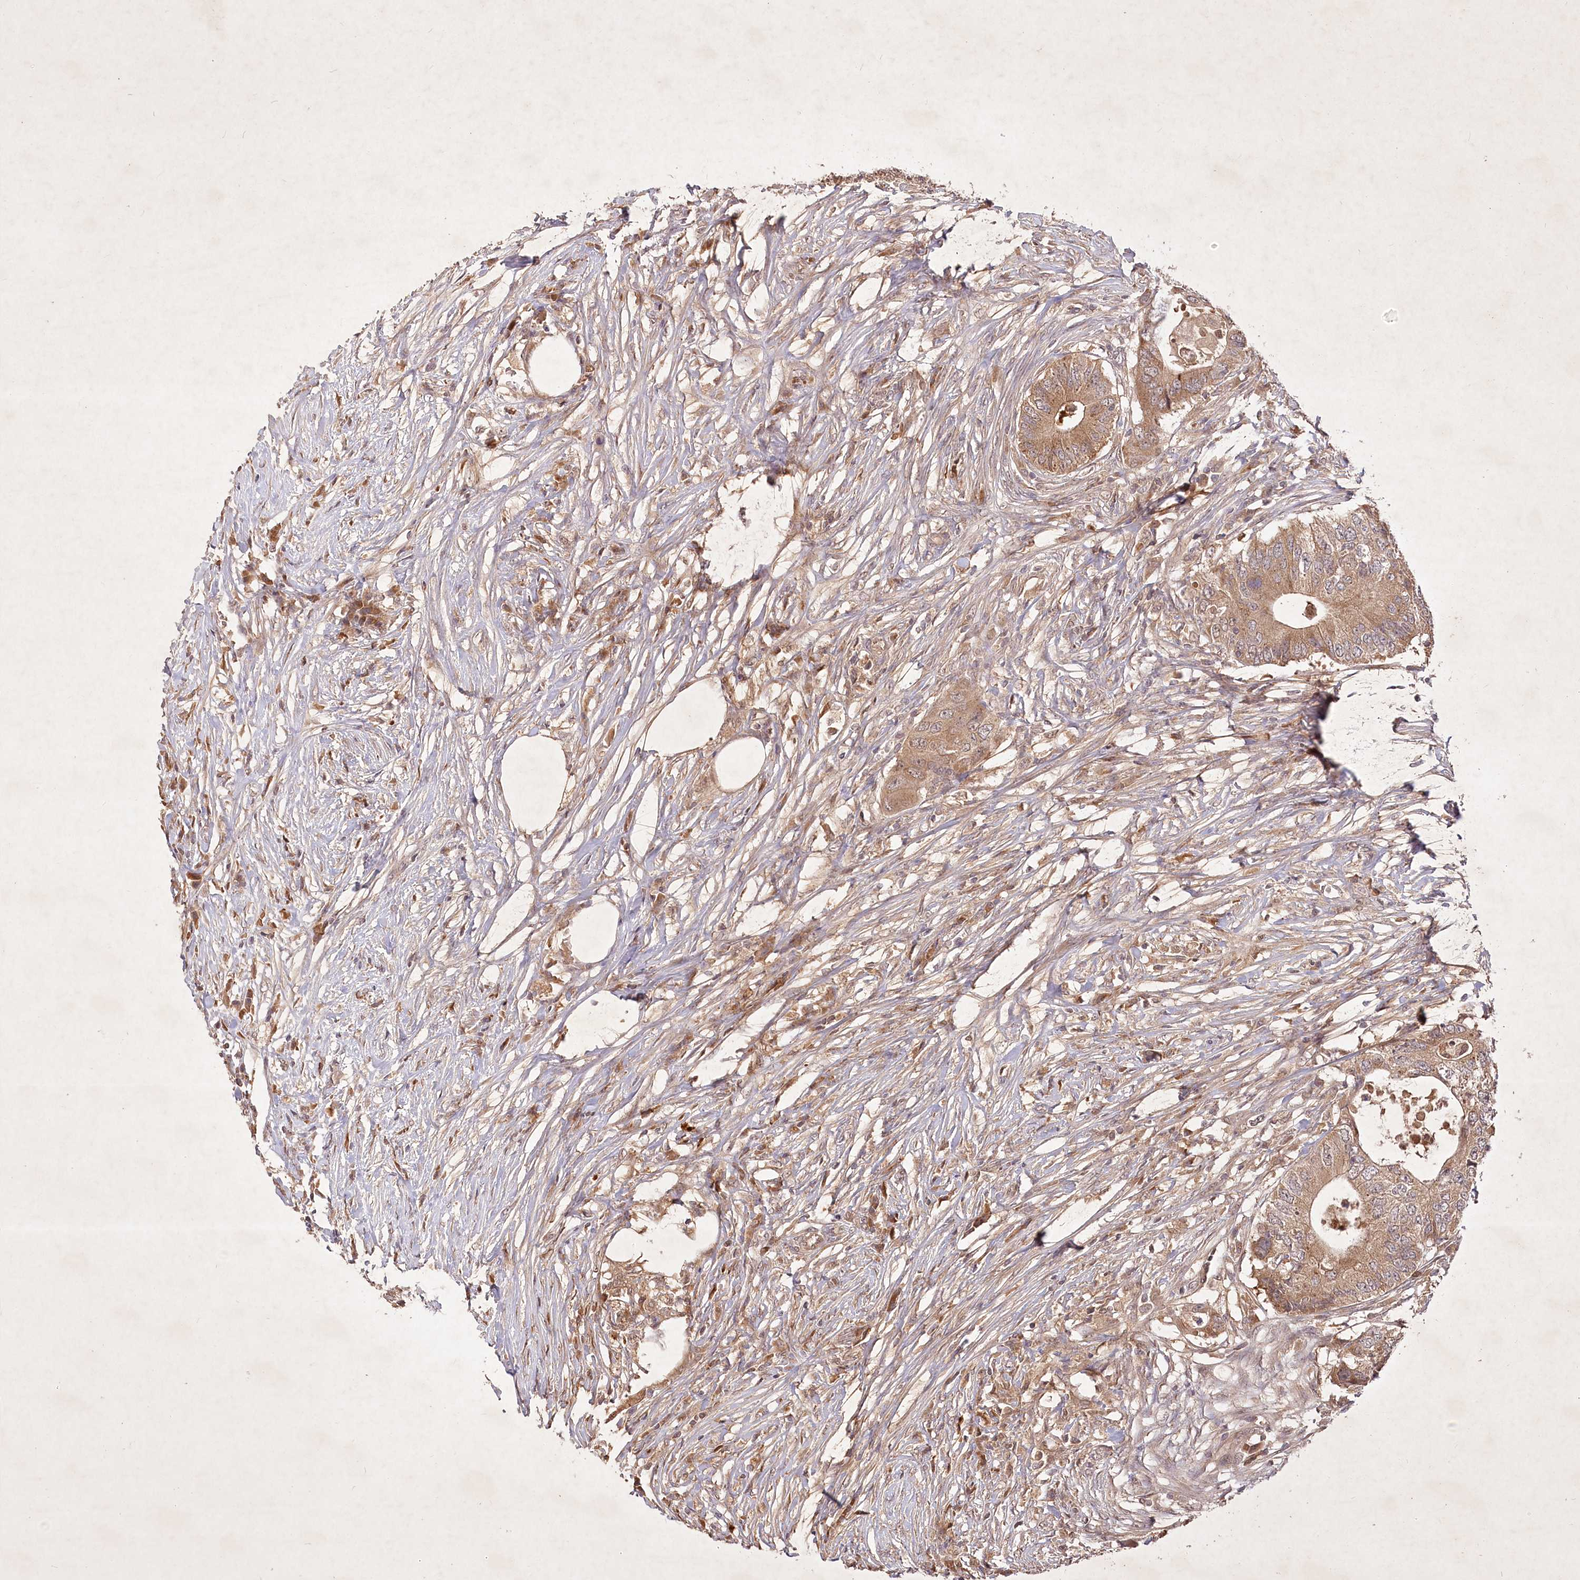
{"staining": {"intensity": "moderate", "quantity": ">75%", "location": "cytoplasmic/membranous"}, "tissue": "colorectal cancer", "cell_type": "Tumor cells", "image_type": "cancer", "snomed": [{"axis": "morphology", "description": "Adenocarcinoma, NOS"}, {"axis": "topography", "description": "Colon"}], "caption": "Colorectal cancer tissue reveals moderate cytoplasmic/membranous expression in about >75% of tumor cells, visualized by immunohistochemistry.", "gene": "IRAK1BP1", "patient": {"sex": "male", "age": 71}}